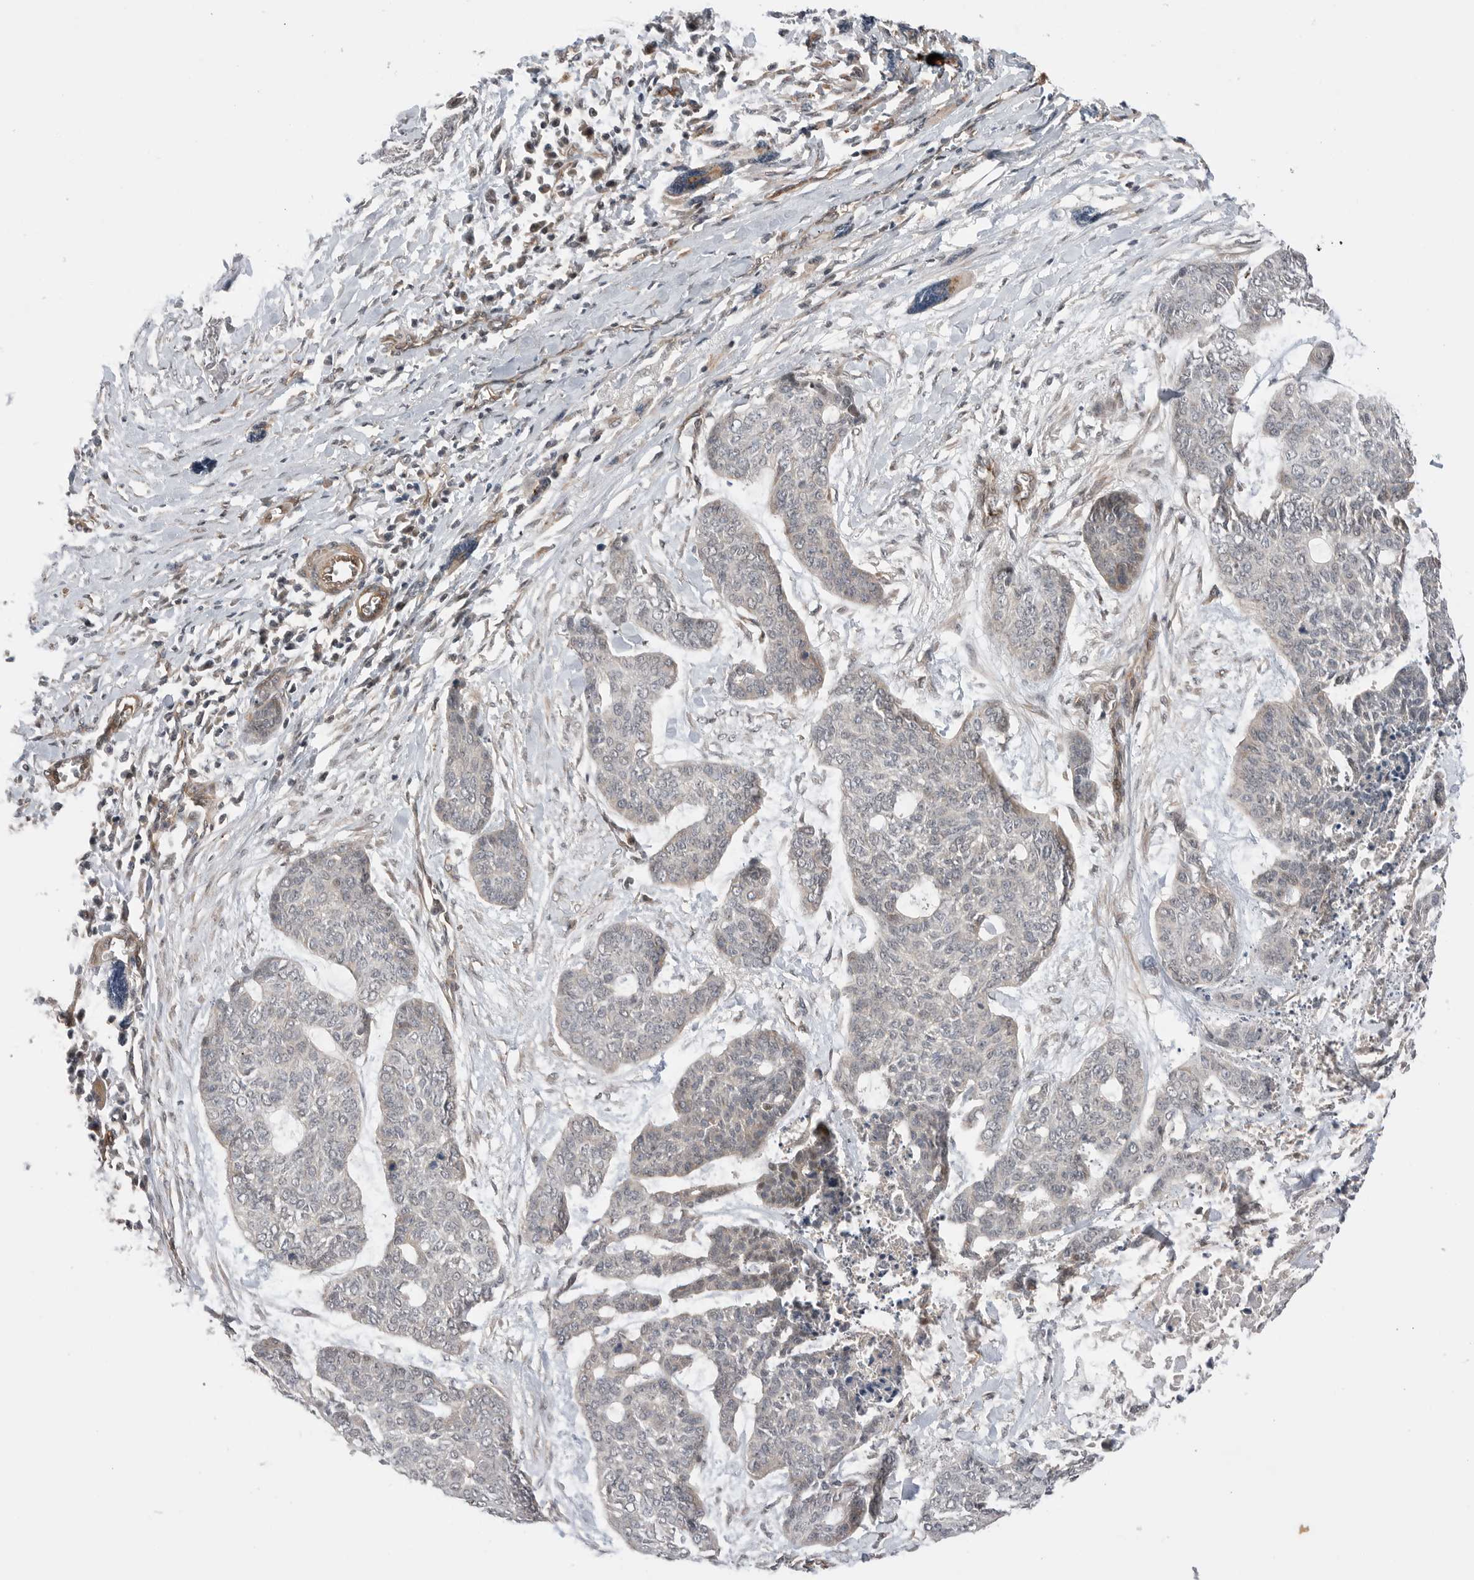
{"staining": {"intensity": "negative", "quantity": "none", "location": "none"}, "tissue": "skin cancer", "cell_type": "Tumor cells", "image_type": "cancer", "snomed": [{"axis": "morphology", "description": "Basal cell carcinoma"}, {"axis": "topography", "description": "Skin"}], "caption": "IHC micrograph of basal cell carcinoma (skin) stained for a protein (brown), which exhibits no staining in tumor cells. (DAB IHC, high magnification).", "gene": "PEAK1", "patient": {"sex": "female", "age": 64}}